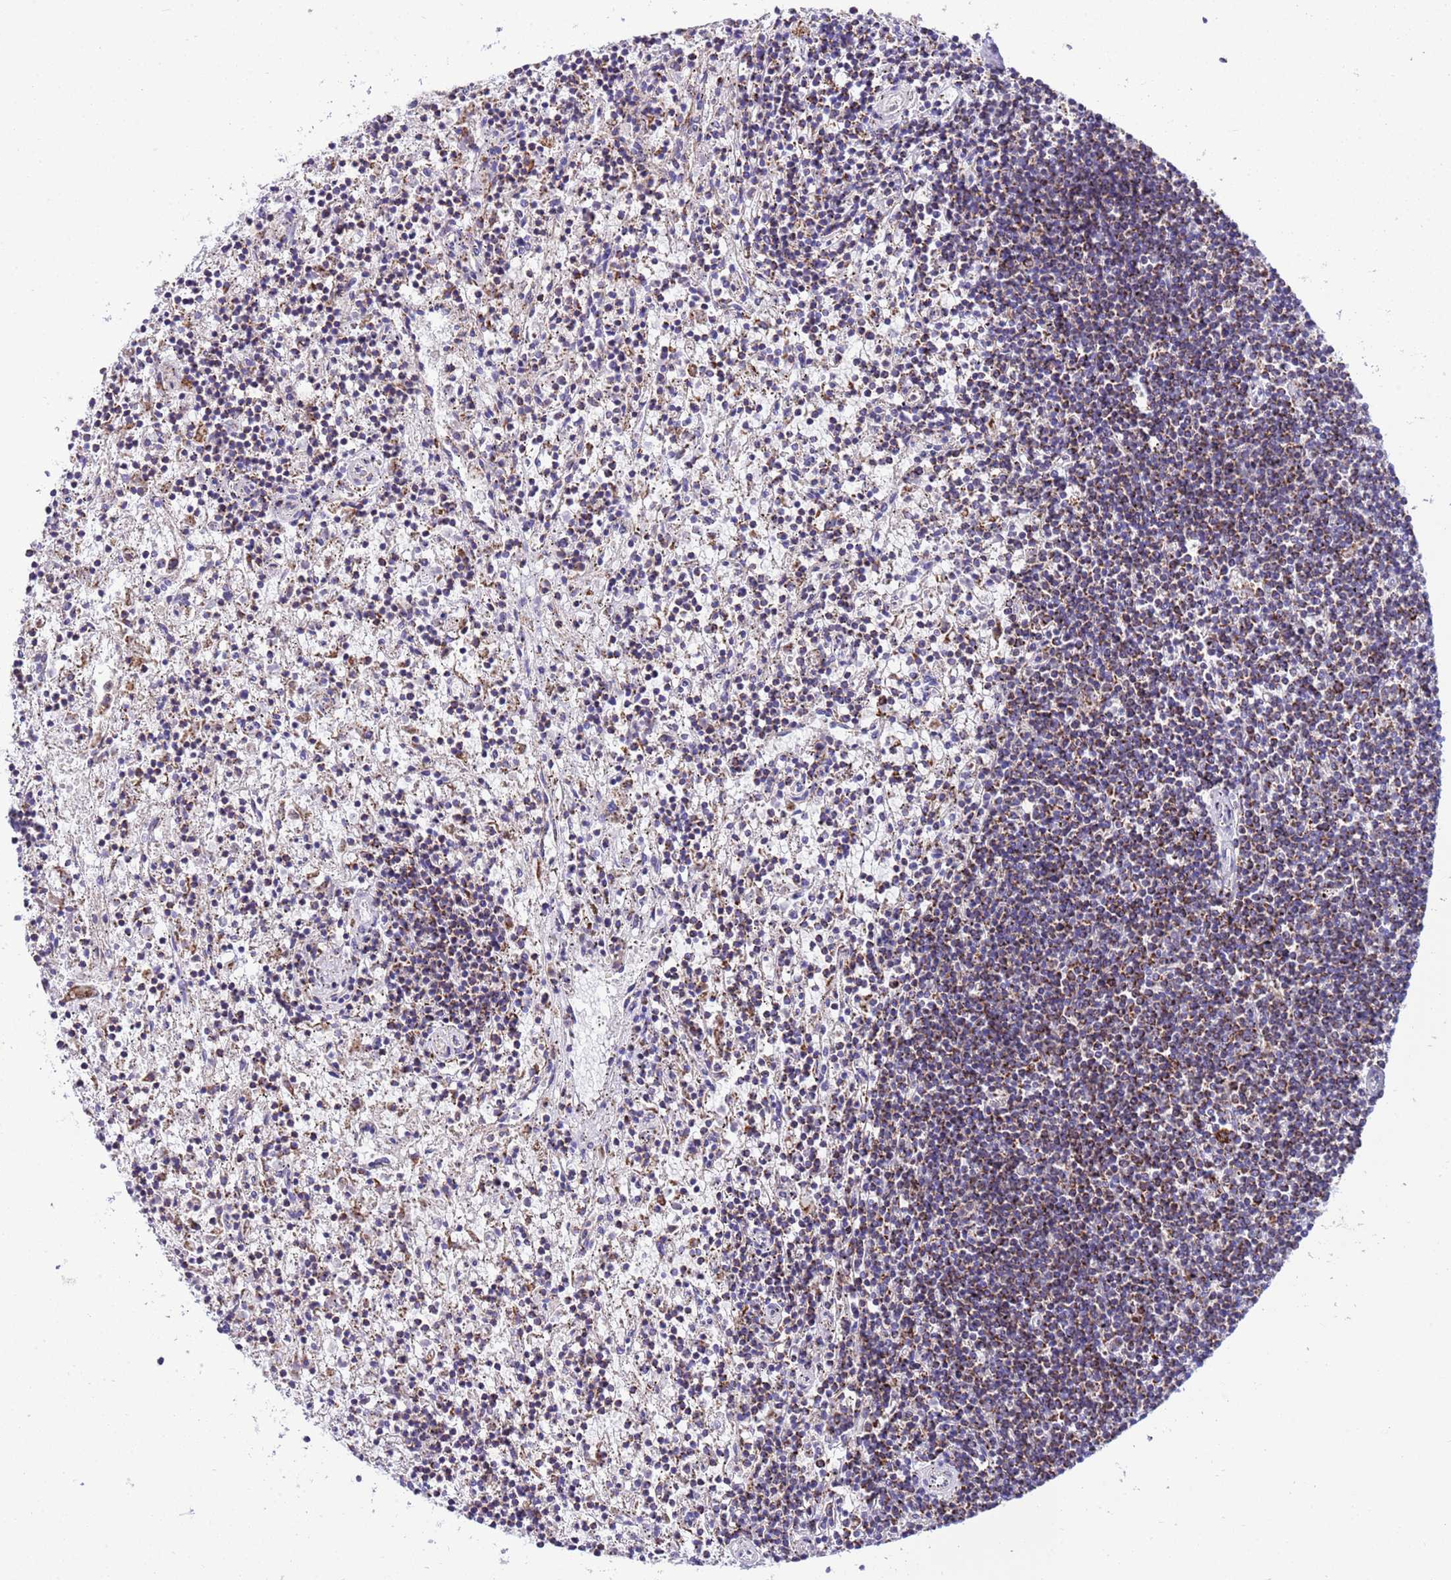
{"staining": {"intensity": "moderate", "quantity": "25%-75%", "location": "cytoplasmic/membranous"}, "tissue": "lymphoma", "cell_type": "Tumor cells", "image_type": "cancer", "snomed": [{"axis": "morphology", "description": "Malignant lymphoma, non-Hodgkin's type, Low grade"}, {"axis": "topography", "description": "Spleen"}], "caption": "This micrograph reveals immunohistochemistry staining of human low-grade malignant lymphoma, non-Hodgkin's type, with medium moderate cytoplasmic/membranous positivity in about 25%-75% of tumor cells.", "gene": "RNF165", "patient": {"sex": "male", "age": 76}}